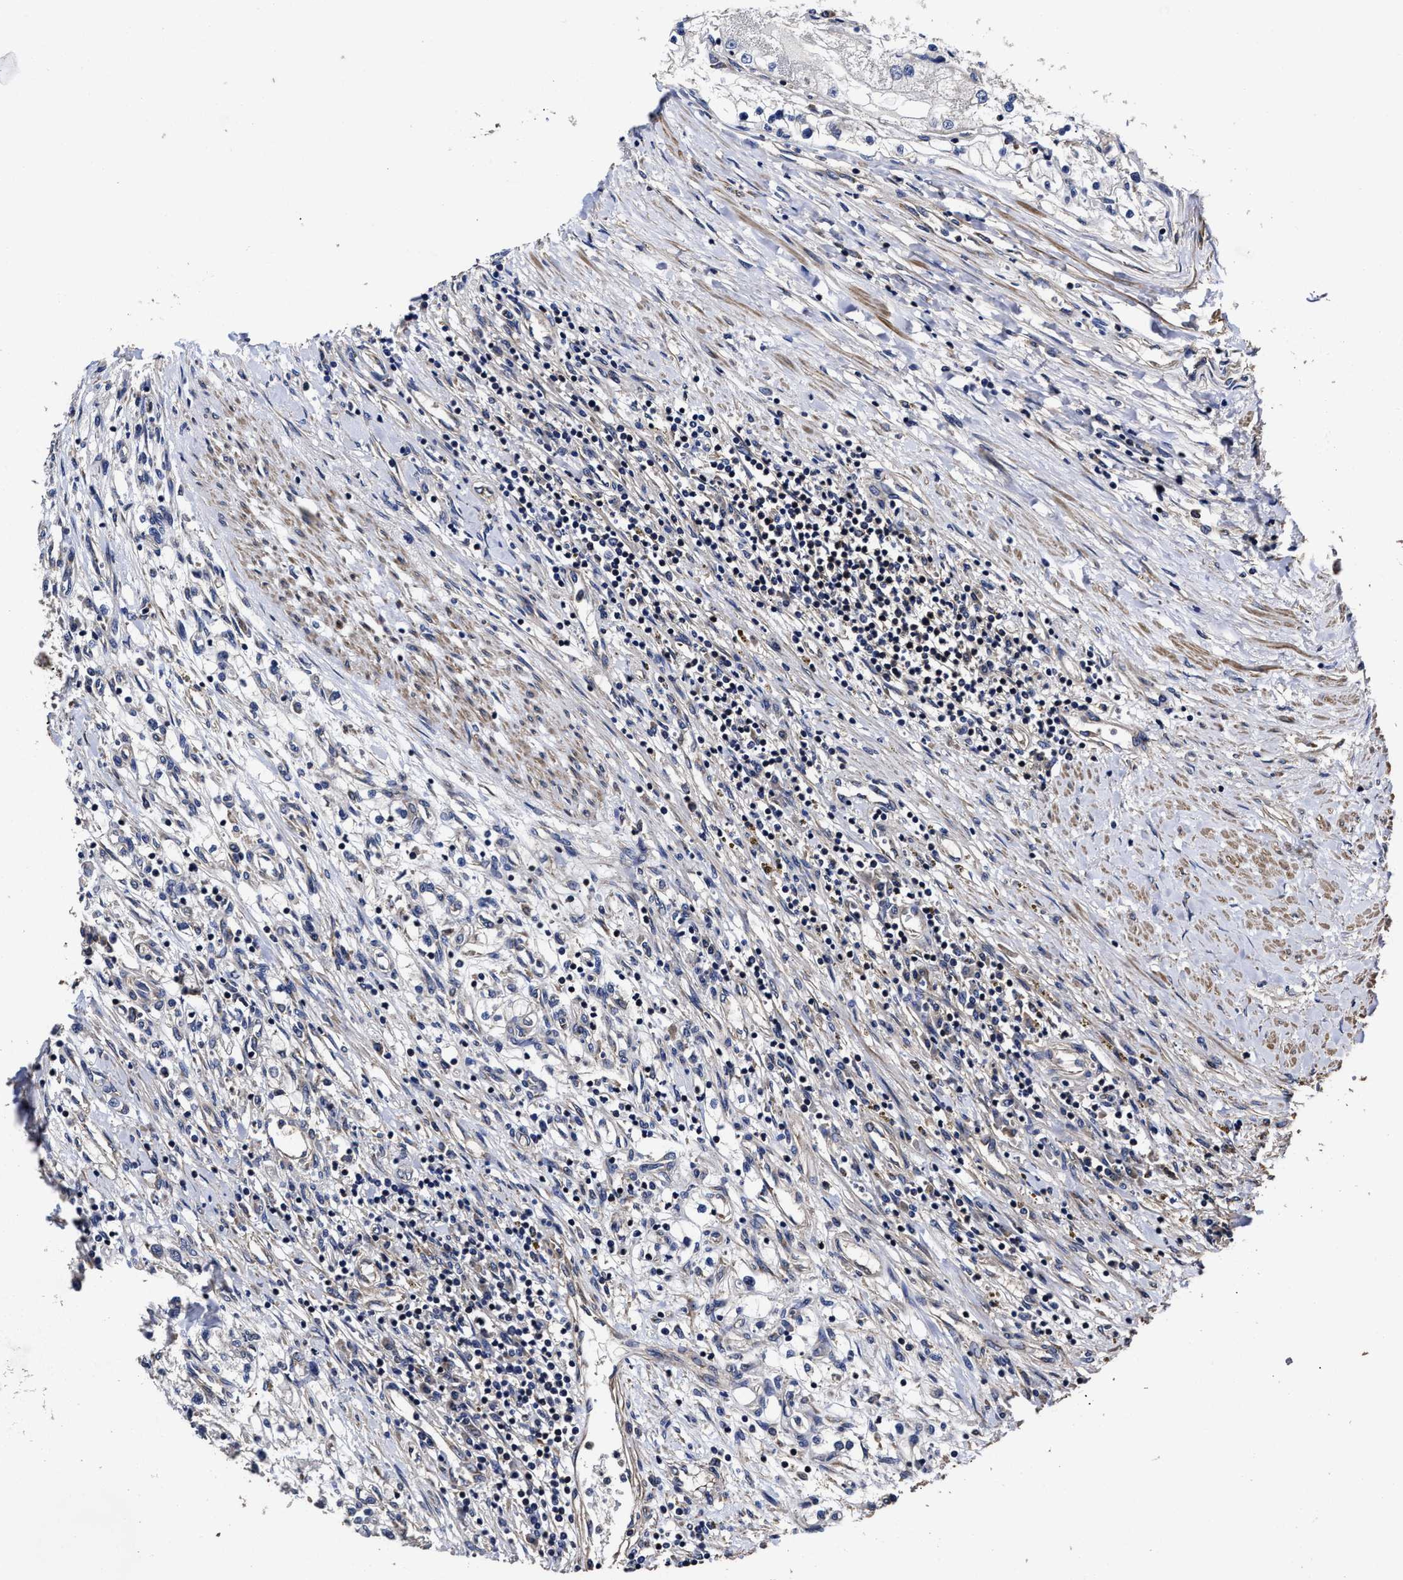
{"staining": {"intensity": "negative", "quantity": "none", "location": "none"}, "tissue": "renal cancer", "cell_type": "Tumor cells", "image_type": "cancer", "snomed": [{"axis": "morphology", "description": "Adenocarcinoma, NOS"}, {"axis": "topography", "description": "Kidney"}], "caption": "DAB immunohistochemical staining of renal cancer (adenocarcinoma) exhibits no significant expression in tumor cells. The staining was performed using DAB (3,3'-diaminobenzidine) to visualize the protein expression in brown, while the nuclei were stained in blue with hematoxylin (Magnification: 20x).", "gene": "AVEN", "patient": {"sex": "male", "age": 68}}